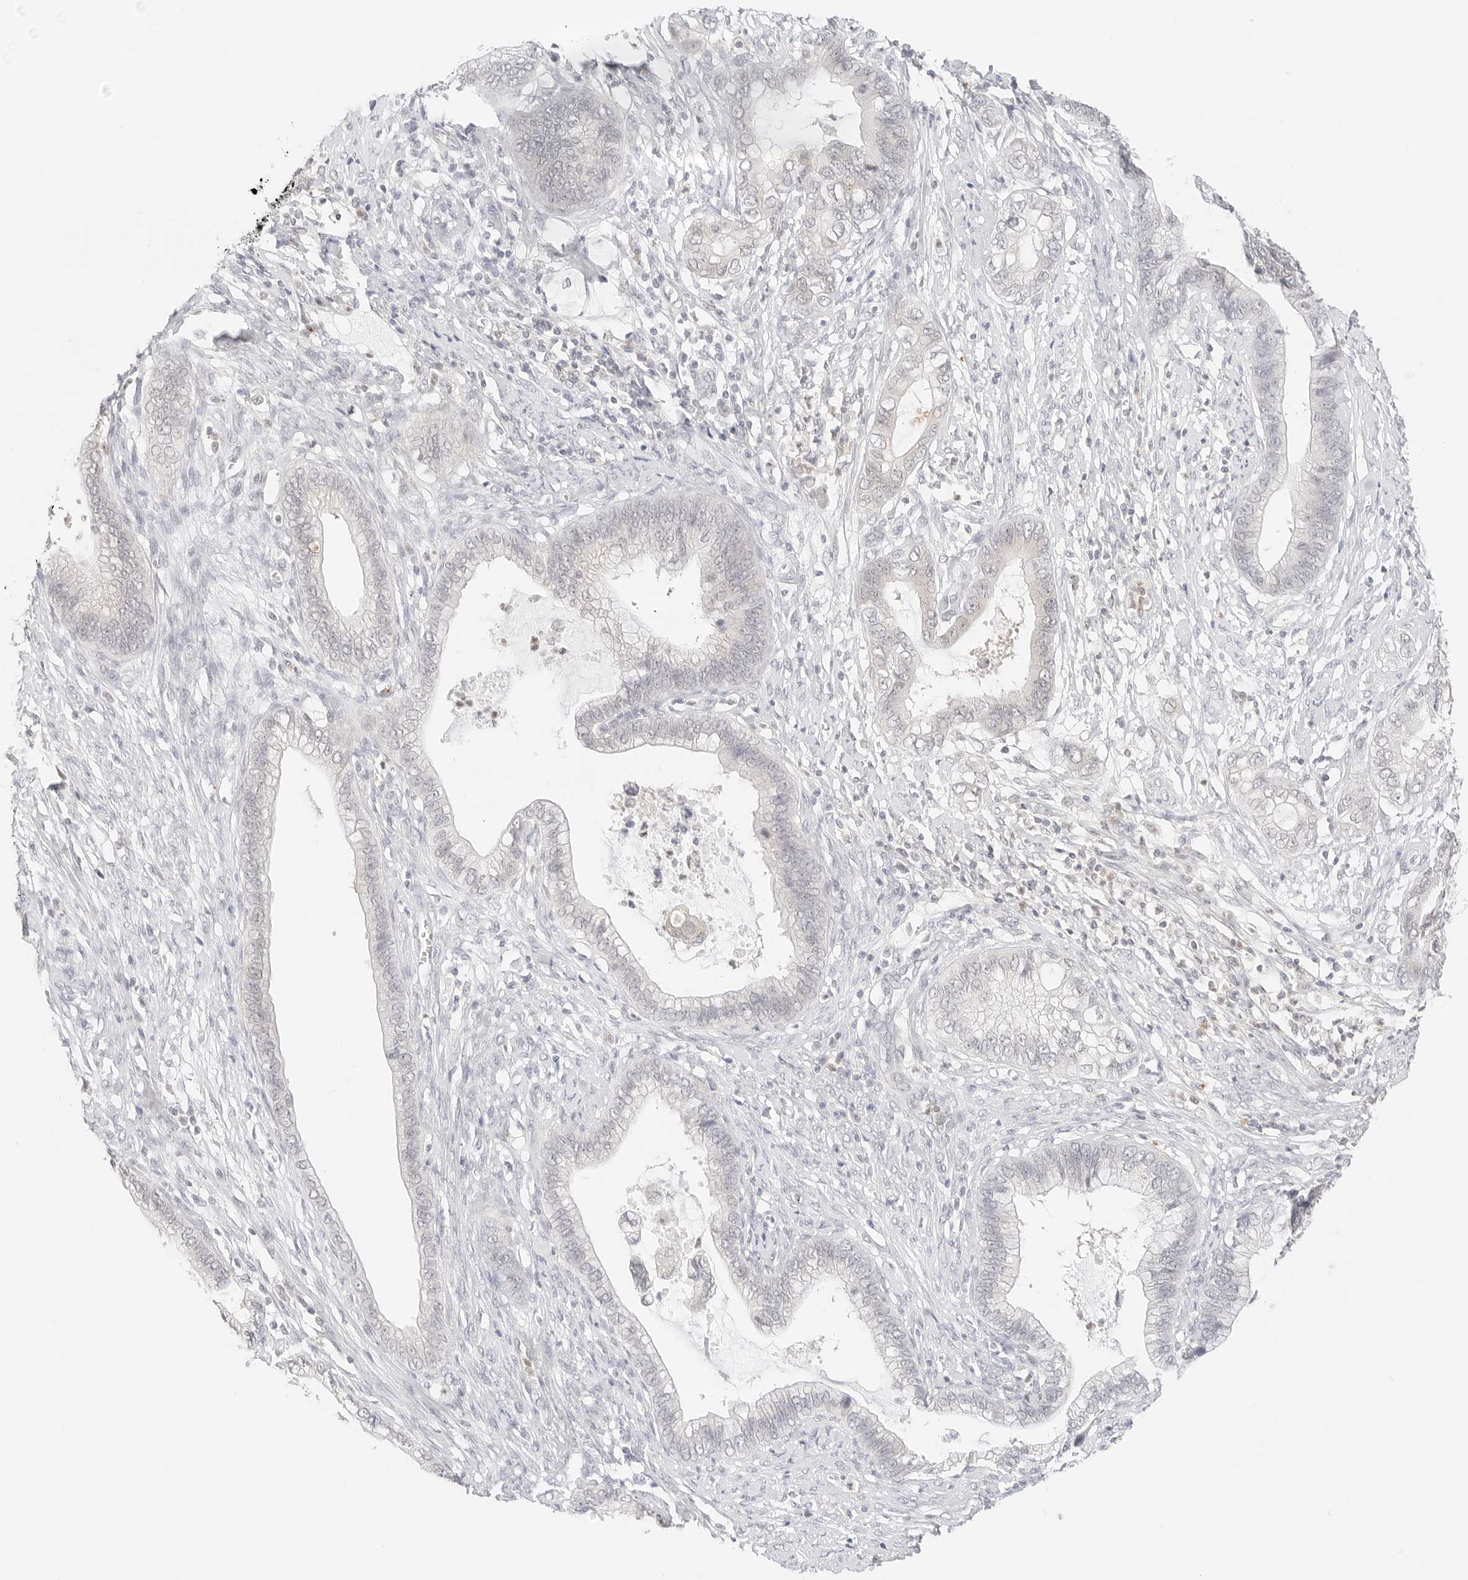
{"staining": {"intensity": "negative", "quantity": "none", "location": "none"}, "tissue": "cervical cancer", "cell_type": "Tumor cells", "image_type": "cancer", "snomed": [{"axis": "morphology", "description": "Adenocarcinoma, NOS"}, {"axis": "topography", "description": "Cervix"}], "caption": "Tumor cells show no significant protein positivity in cervical cancer.", "gene": "GNAS", "patient": {"sex": "female", "age": 44}}